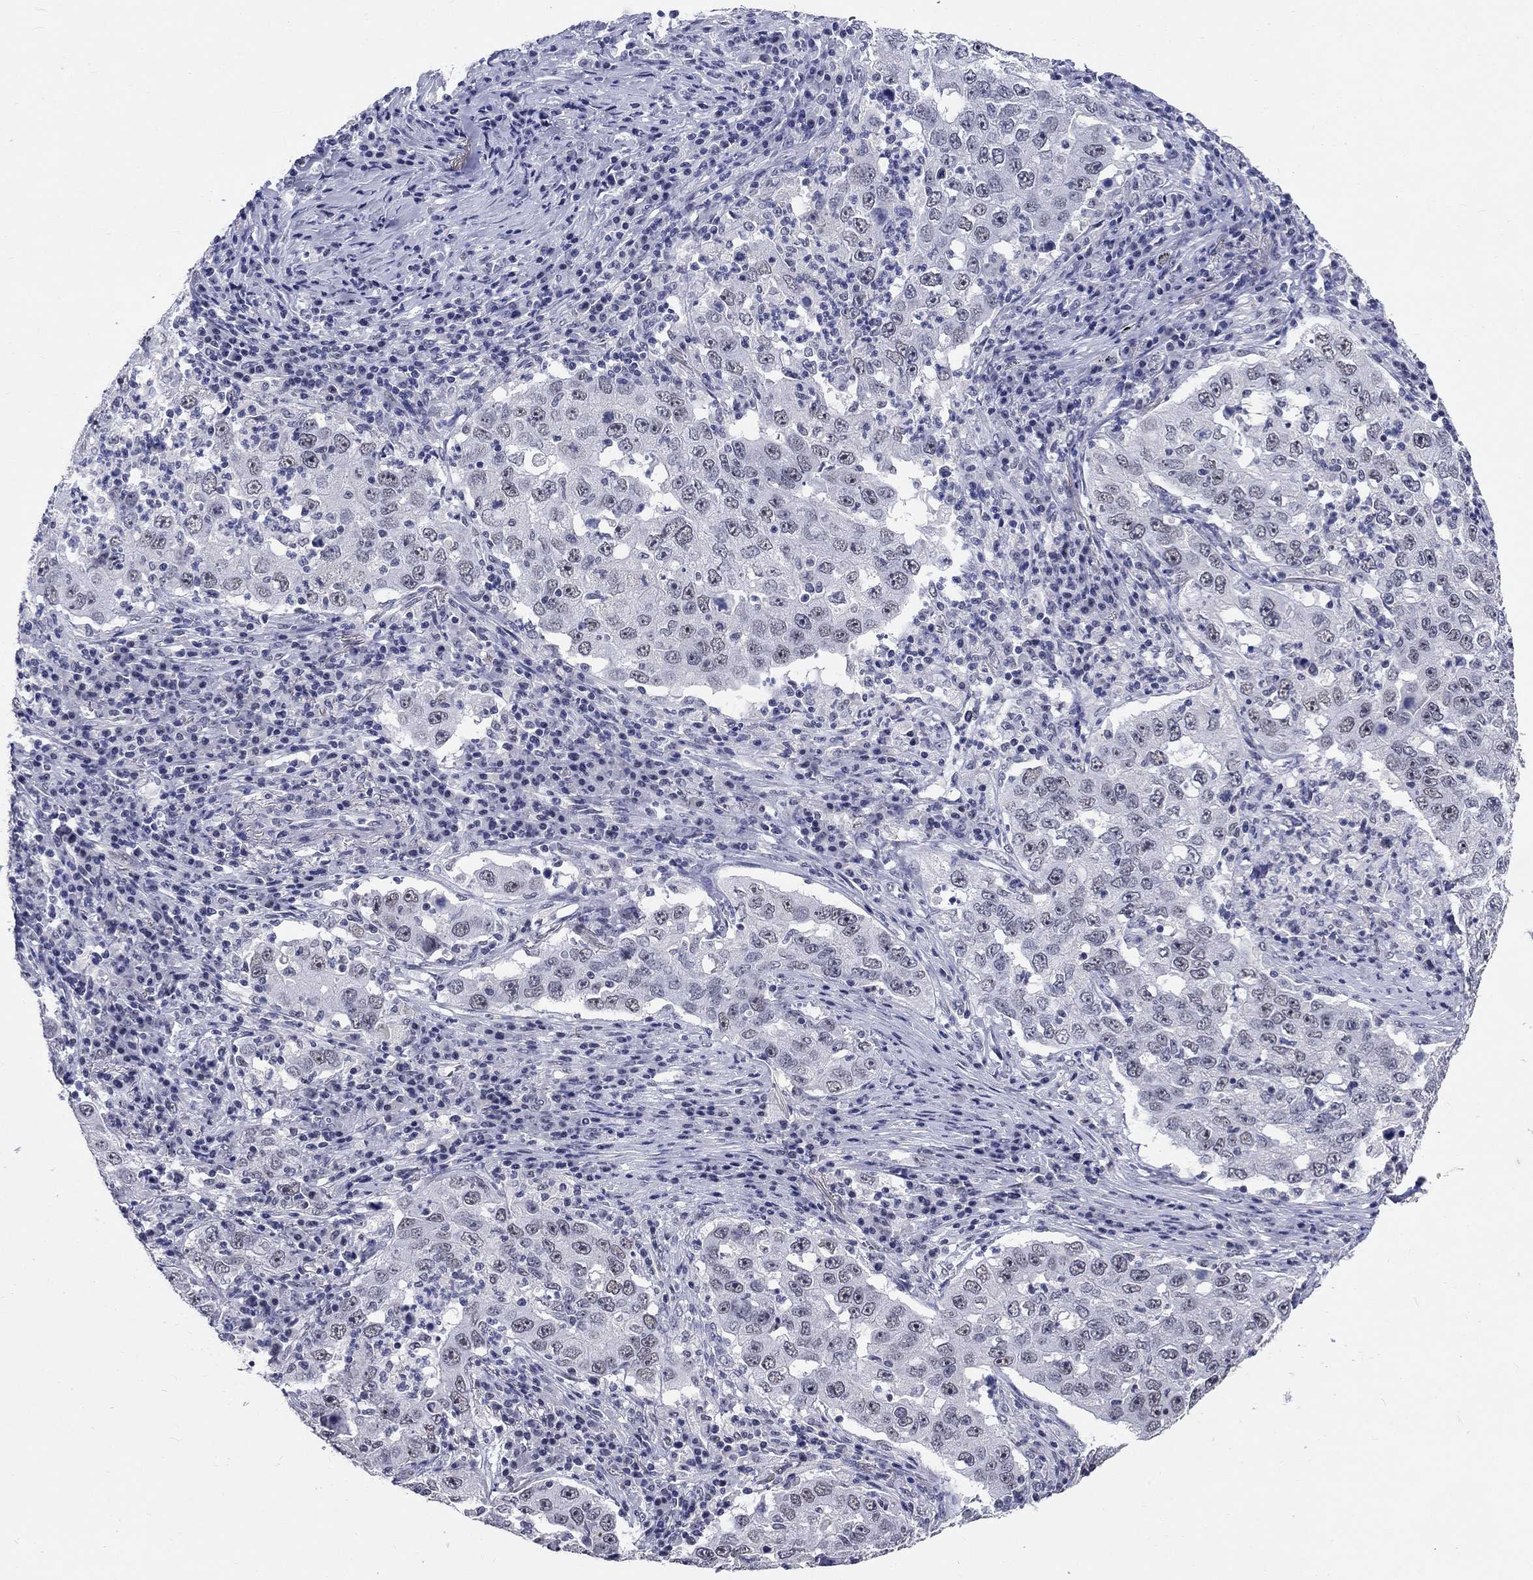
{"staining": {"intensity": "negative", "quantity": "none", "location": "none"}, "tissue": "lung cancer", "cell_type": "Tumor cells", "image_type": "cancer", "snomed": [{"axis": "morphology", "description": "Adenocarcinoma, NOS"}, {"axis": "topography", "description": "Lung"}], "caption": "Tumor cells are negative for brown protein staining in adenocarcinoma (lung).", "gene": "GRIN1", "patient": {"sex": "male", "age": 73}}